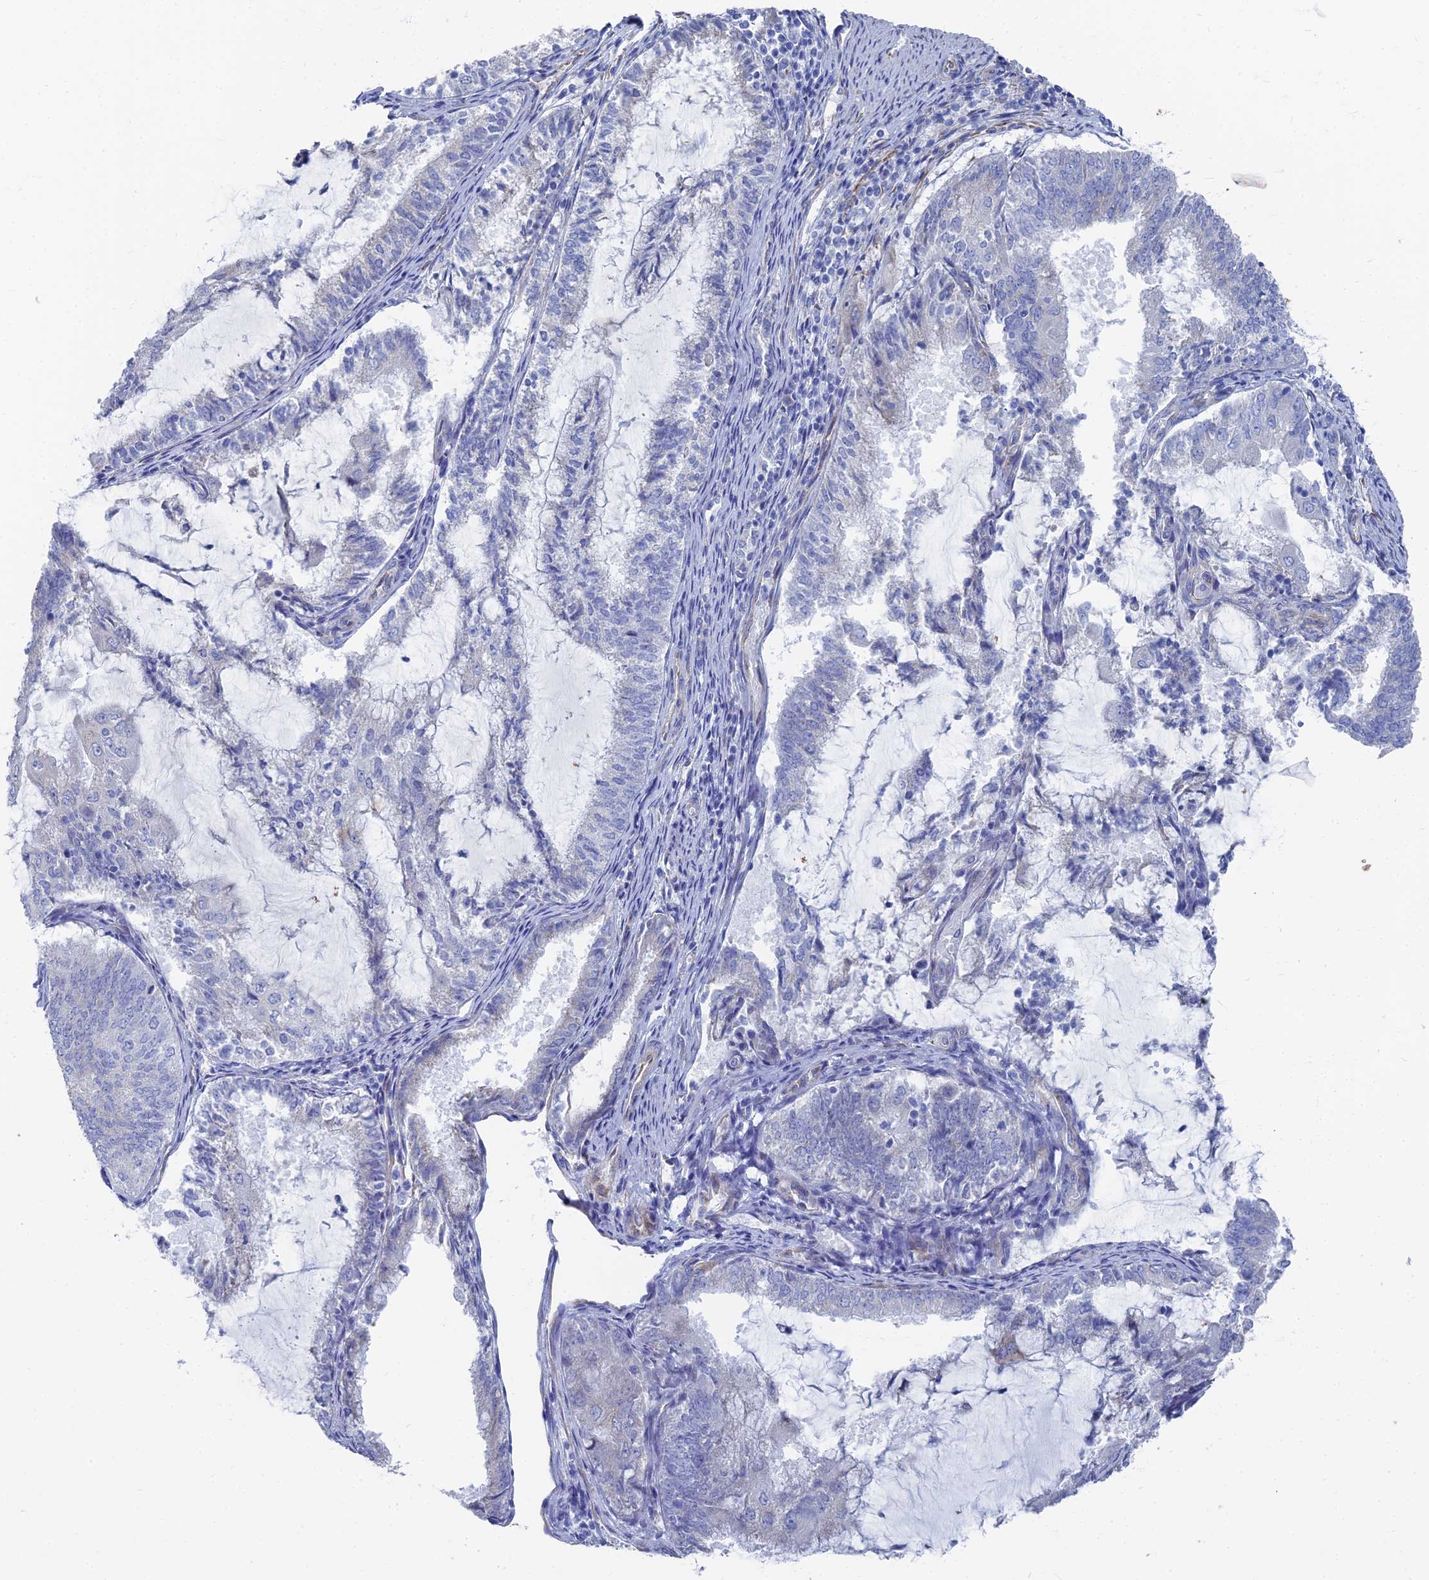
{"staining": {"intensity": "negative", "quantity": "none", "location": "none"}, "tissue": "endometrial cancer", "cell_type": "Tumor cells", "image_type": "cancer", "snomed": [{"axis": "morphology", "description": "Adenocarcinoma, NOS"}, {"axis": "topography", "description": "Endometrium"}], "caption": "Tumor cells show no significant protein expression in endometrial cancer (adenocarcinoma).", "gene": "TNNT3", "patient": {"sex": "female", "age": 81}}